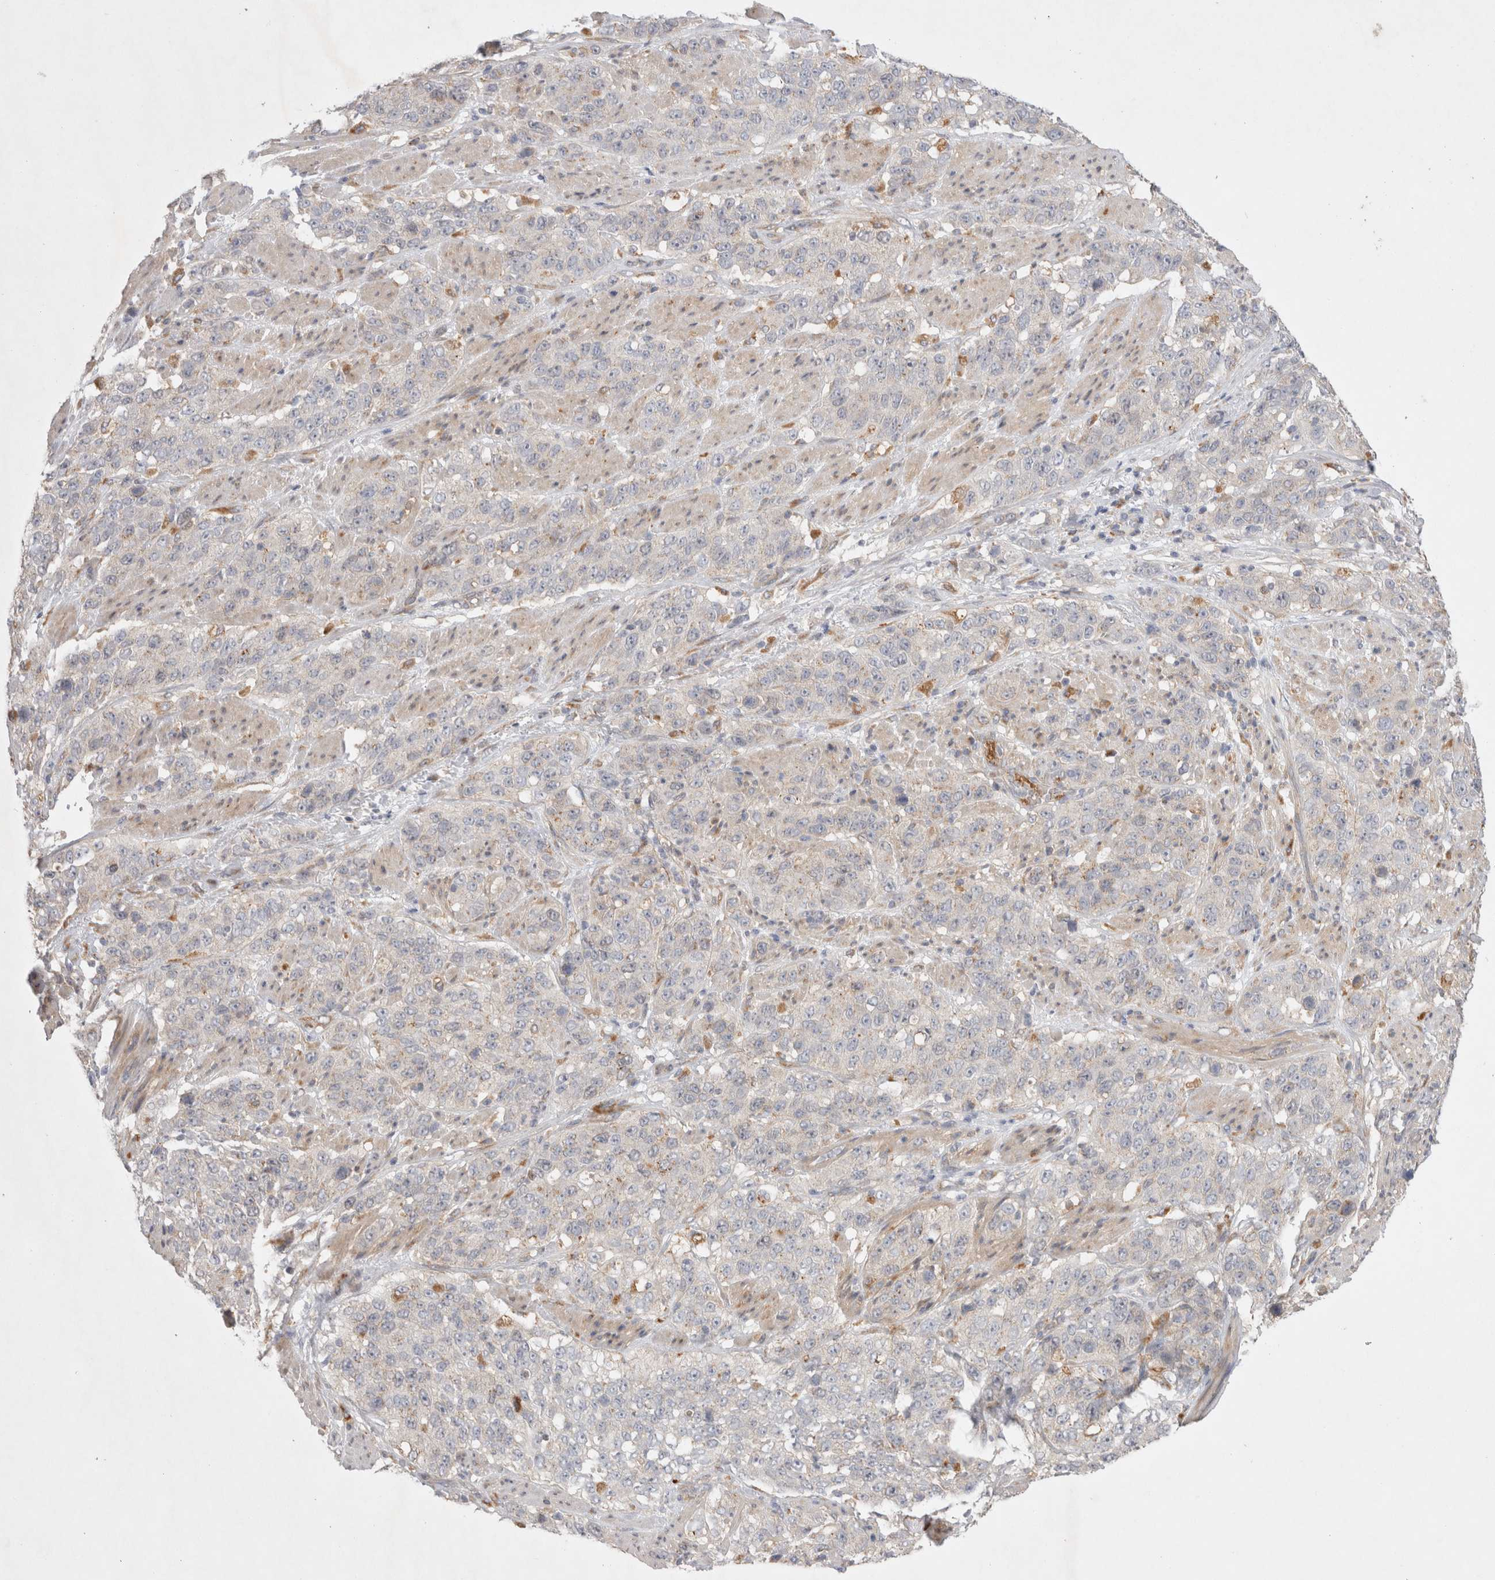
{"staining": {"intensity": "negative", "quantity": "none", "location": "none"}, "tissue": "stomach cancer", "cell_type": "Tumor cells", "image_type": "cancer", "snomed": [{"axis": "morphology", "description": "Adenocarcinoma, NOS"}, {"axis": "topography", "description": "Stomach"}], "caption": "High power microscopy image of an IHC micrograph of stomach cancer (adenocarcinoma), revealing no significant expression in tumor cells.", "gene": "NPC1", "patient": {"sex": "male", "age": 48}}